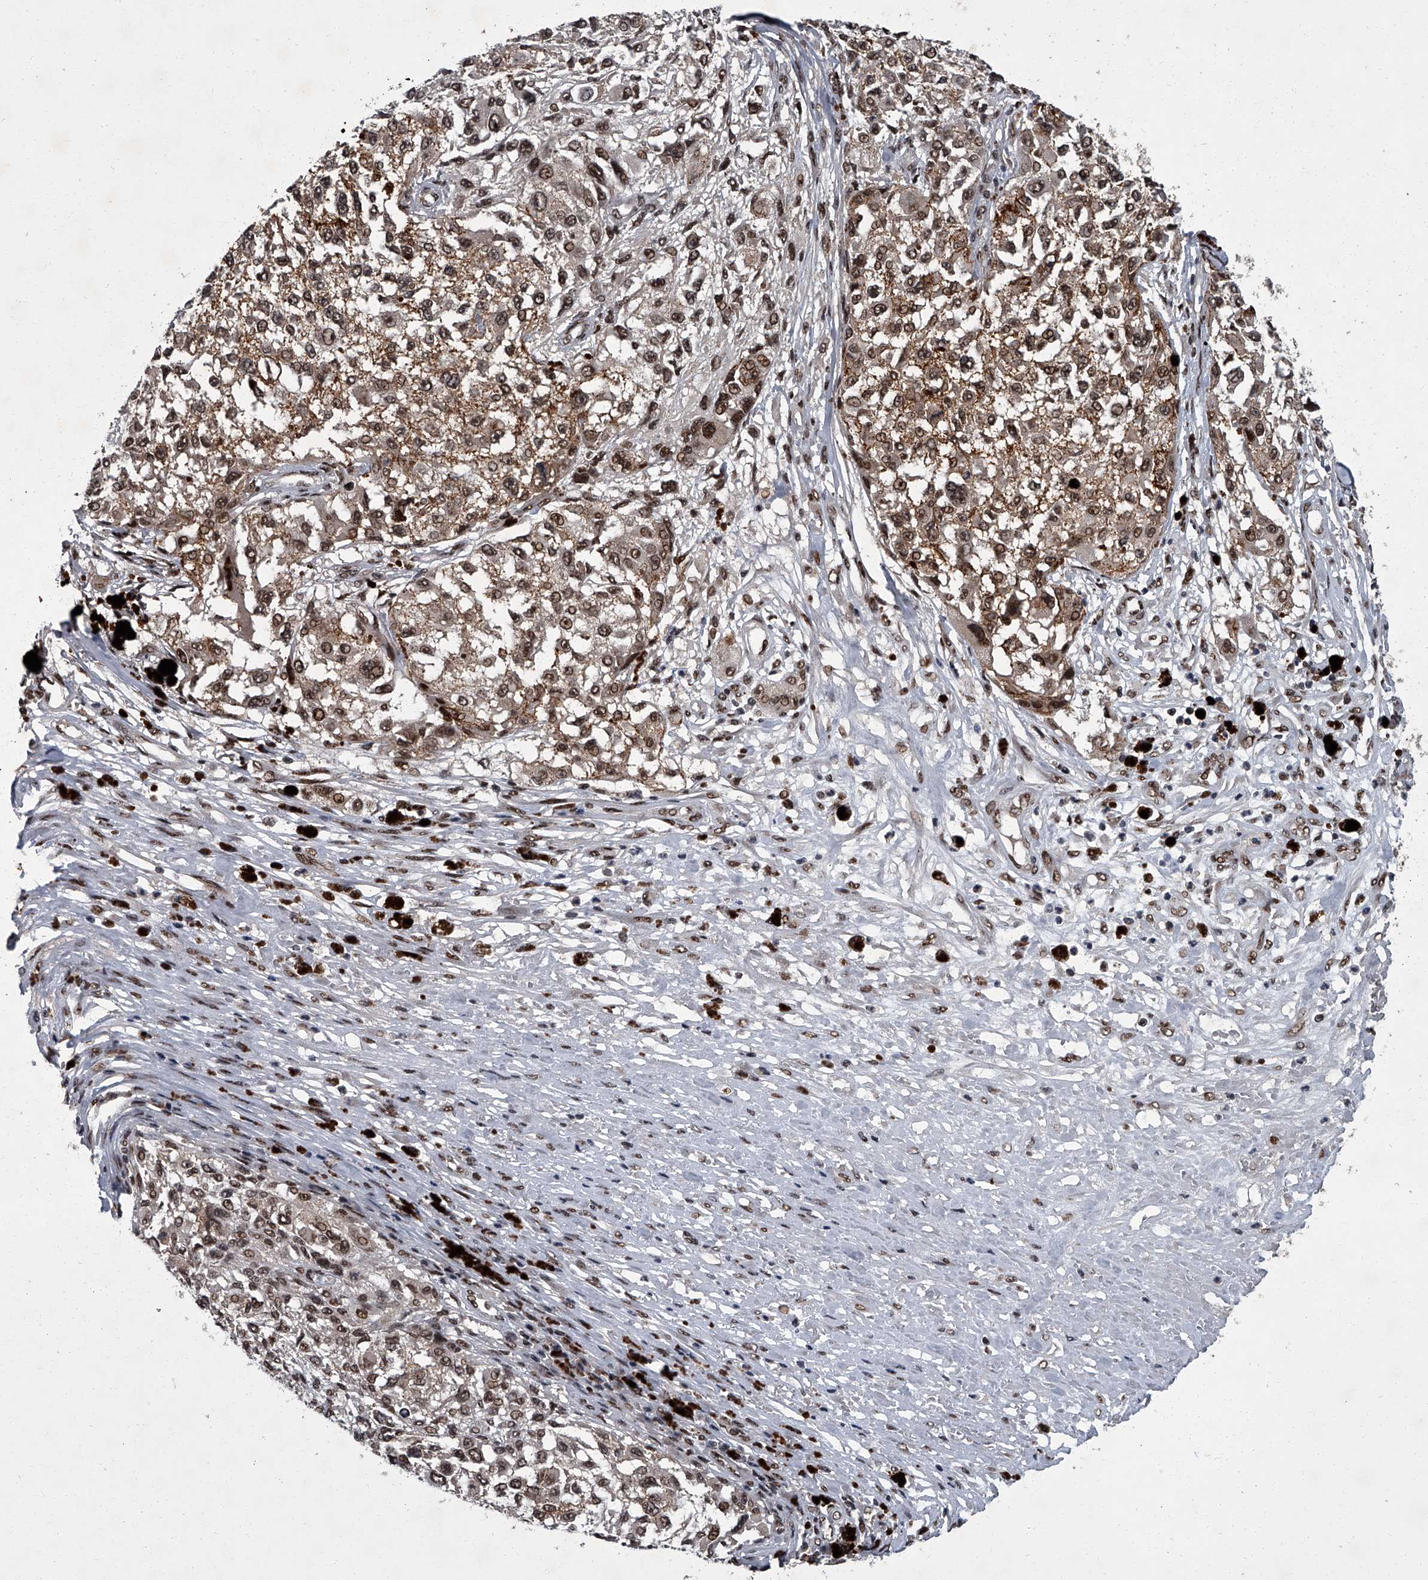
{"staining": {"intensity": "moderate", "quantity": ">75%", "location": "cytoplasmic/membranous,nuclear"}, "tissue": "melanoma", "cell_type": "Tumor cells", "image_type": "cancer", "snomed": [{"axis": "morphology", "description": "Necrosis, NOS"}, {"axis": "morphology", "description": "Malignant melanoma, NOS"}, {"axis": "topography", "description": "Skin"}], "caption": "Moderate cytoplasmic/membranous and nuclear protein expression is seen in approximately >75% of tumor cells in melanoma.", "gene": "ZNF518B", "patient": {"sex": "female", "age": 87}}